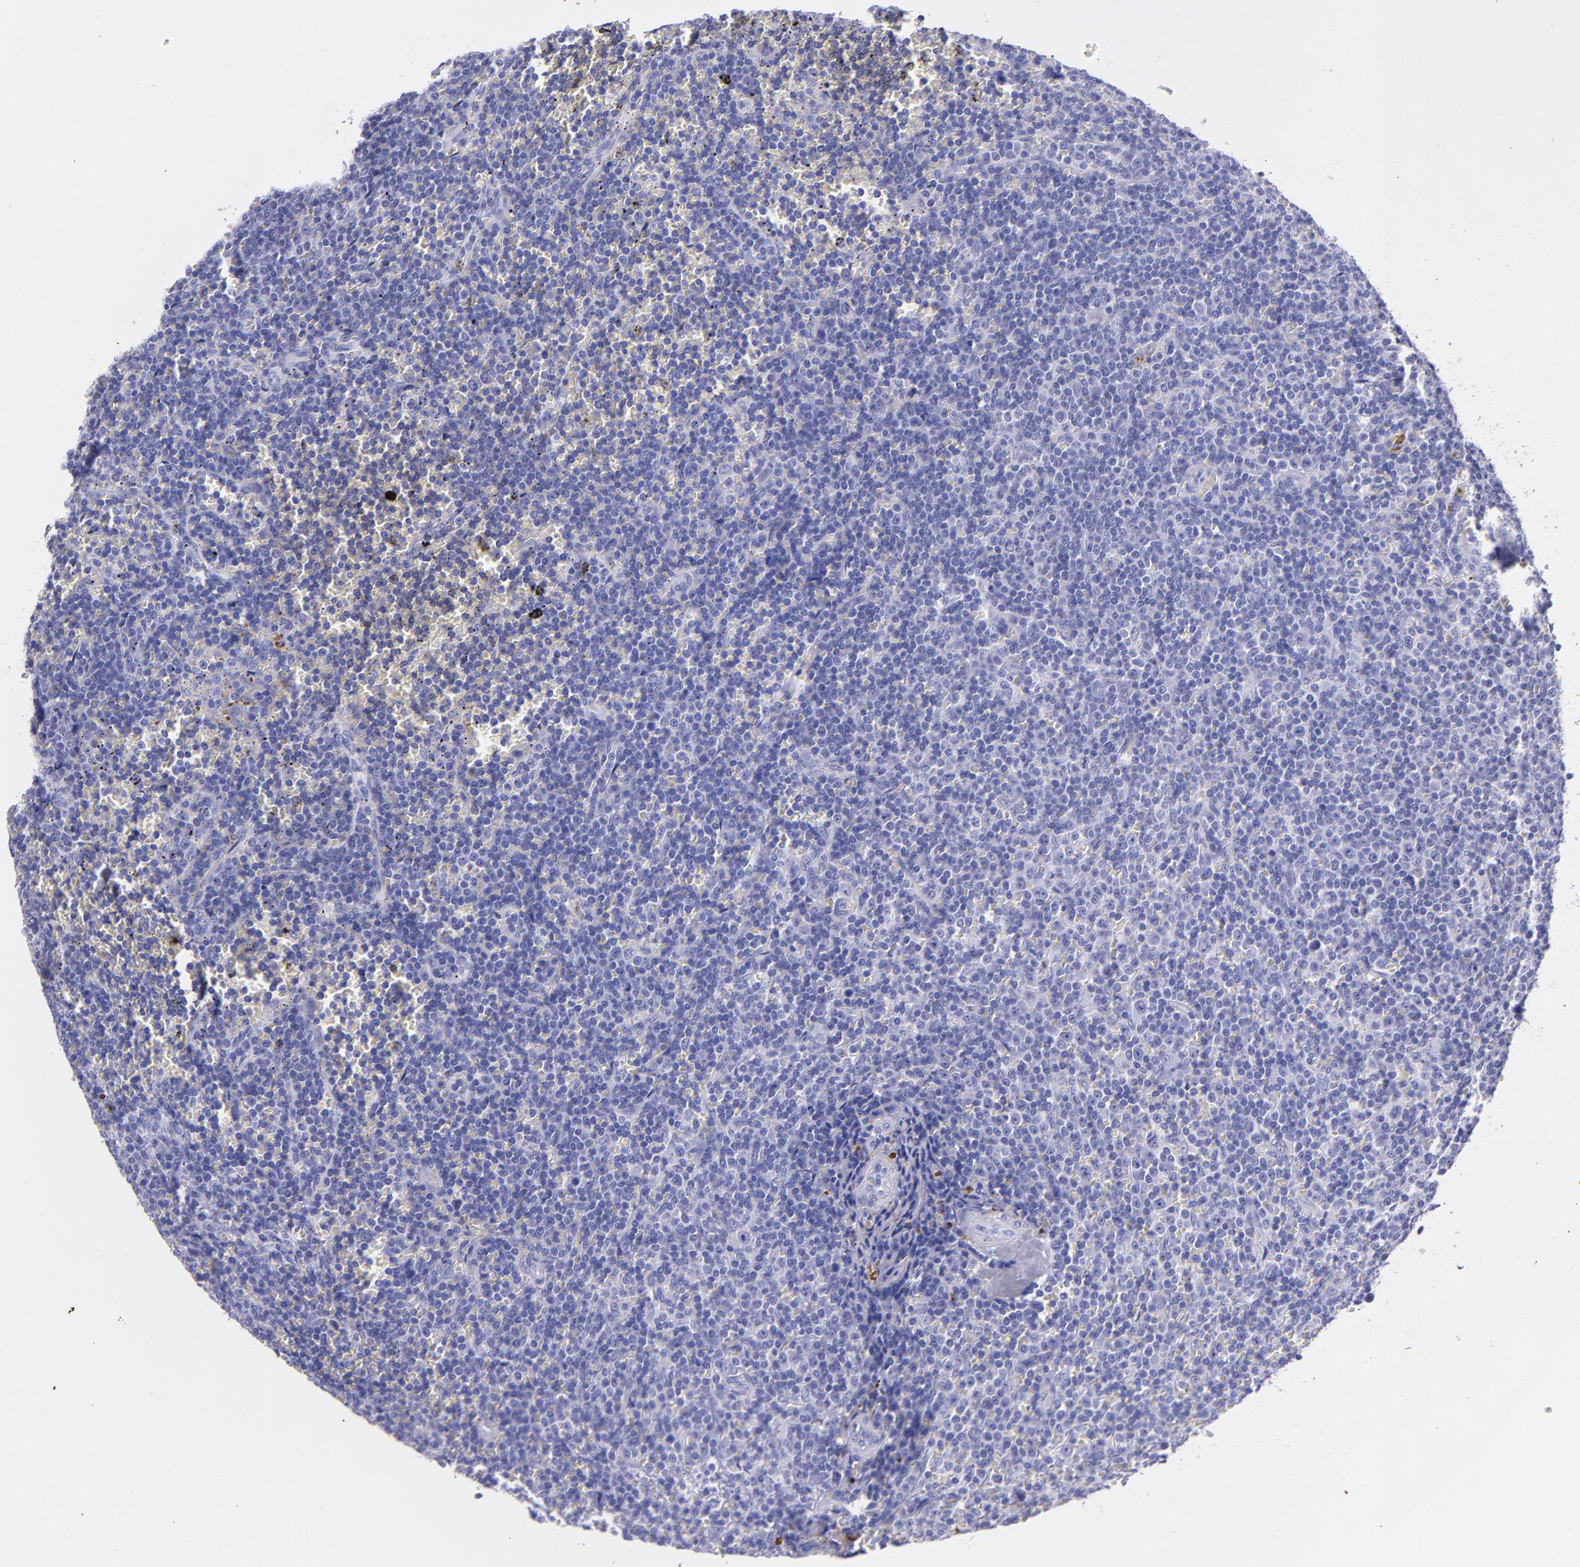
{"staining": {"intensity": "negative", "quantity": "none", "location": "none"}, "tissue": "lymphoma", "cell_type": "Tumor cells", "image_type": "cancer", "snomed": [{"axis": "morphology", "description": "Malignant lymphoma, non-Hodgkin's type, Low grade"}, {"axis": "topography", "description": "Spleen"}], "caption": "Immunohistochemistry (IHC) photomicrograph of human low-grade malignant lymphoma, non-Hodgkin's type stained for a protein (brown), which shows no expression in tumor cells.", "gene": "UCHL1", "patient": {"sex": "male", "age": 80}}